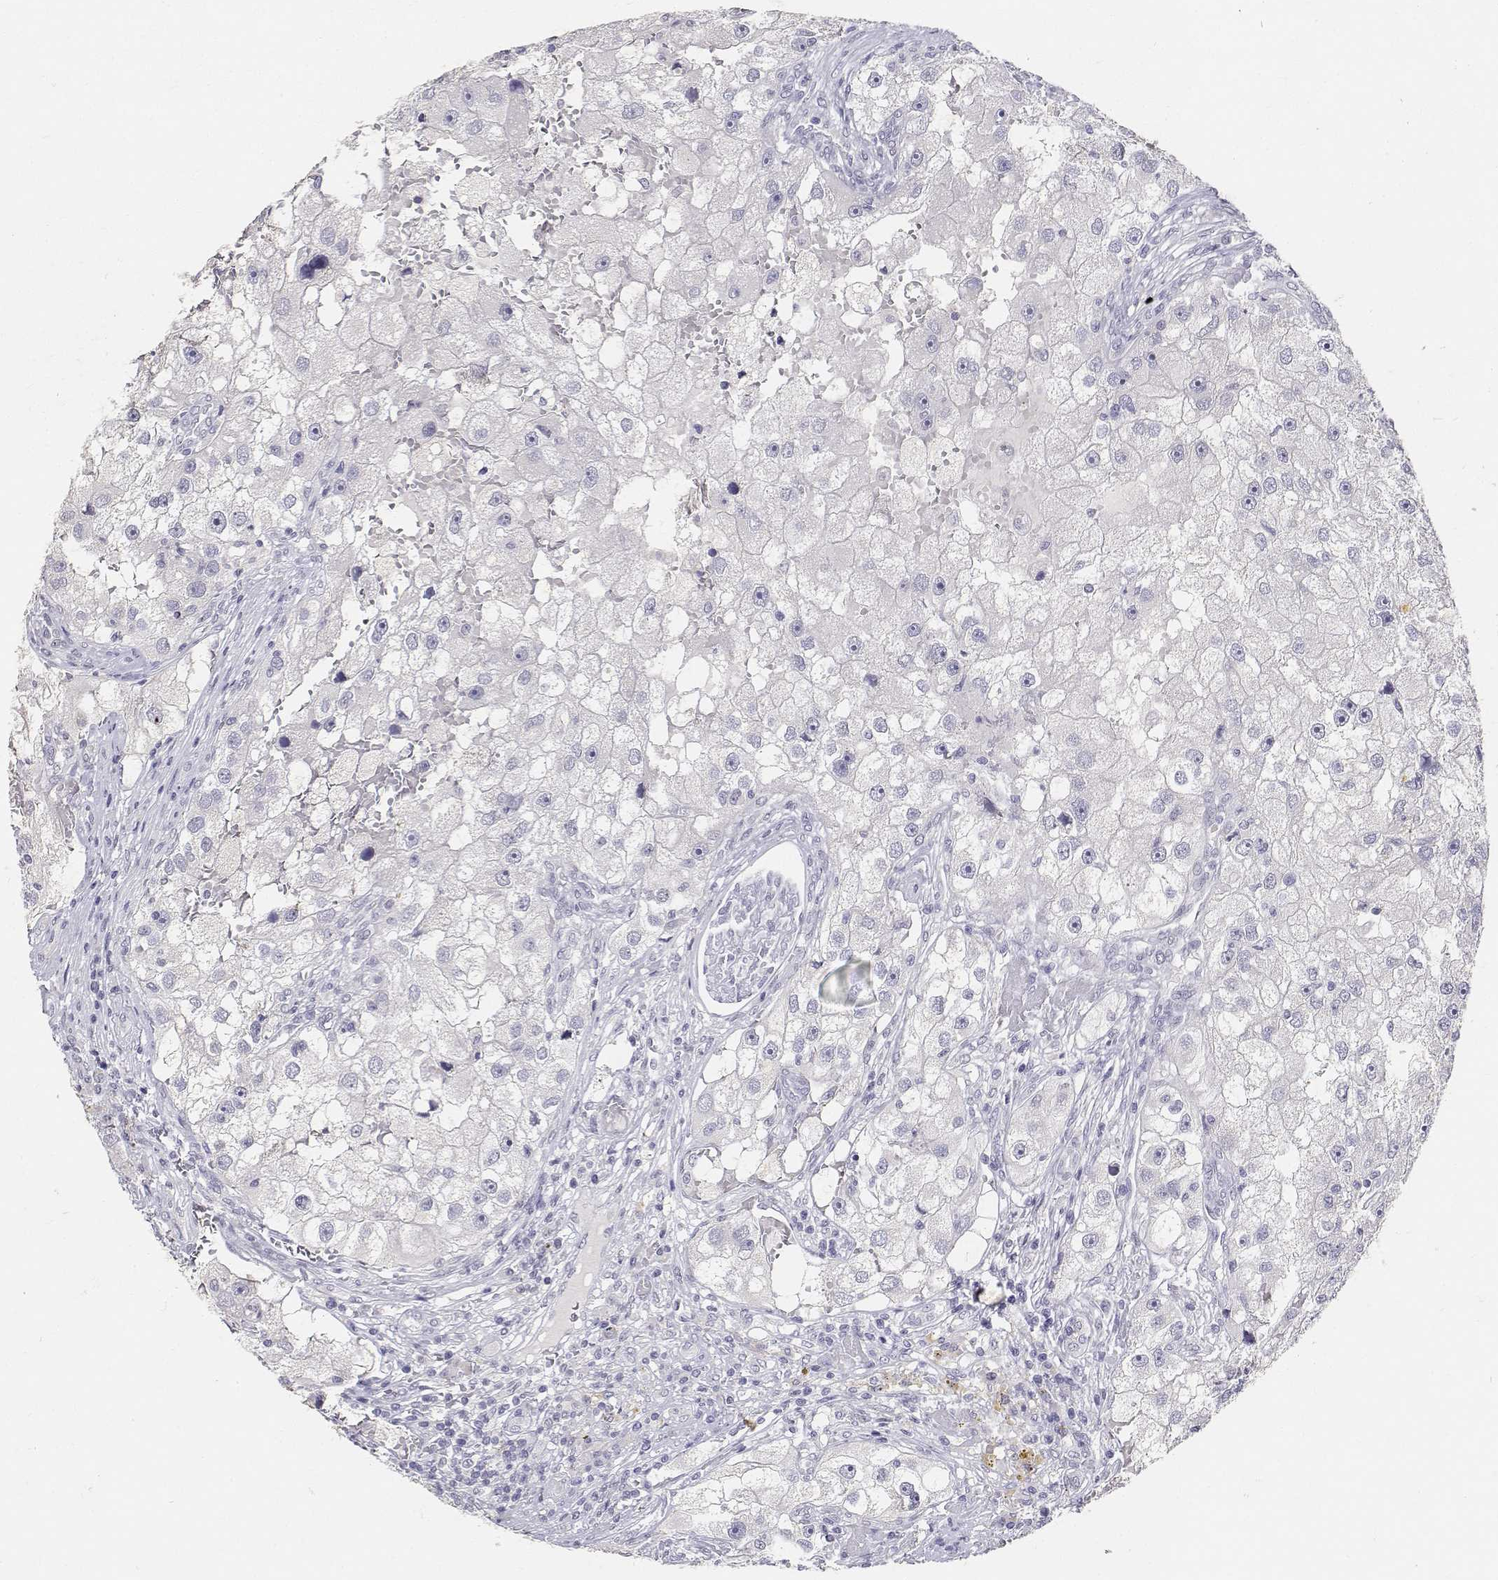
{"staining": {"intensity": "negative", "quantity": "none", "location": "none"}, "tissue": "renal cancer", "cell_type": "Tumor cells", "image_type": "cancer", "snomed": [{"axis": "morphology", "description": "Adenocarcinoma, NOS"}, {"axis": "topography", "description": "Kidney"}], "caption": "The IHC histopathology image has no significant positivity in tumor cells of adenocarcinoma (renal) tissue.", "gene": "PAEP", "patient": {"sex": "male", "age": 63}}